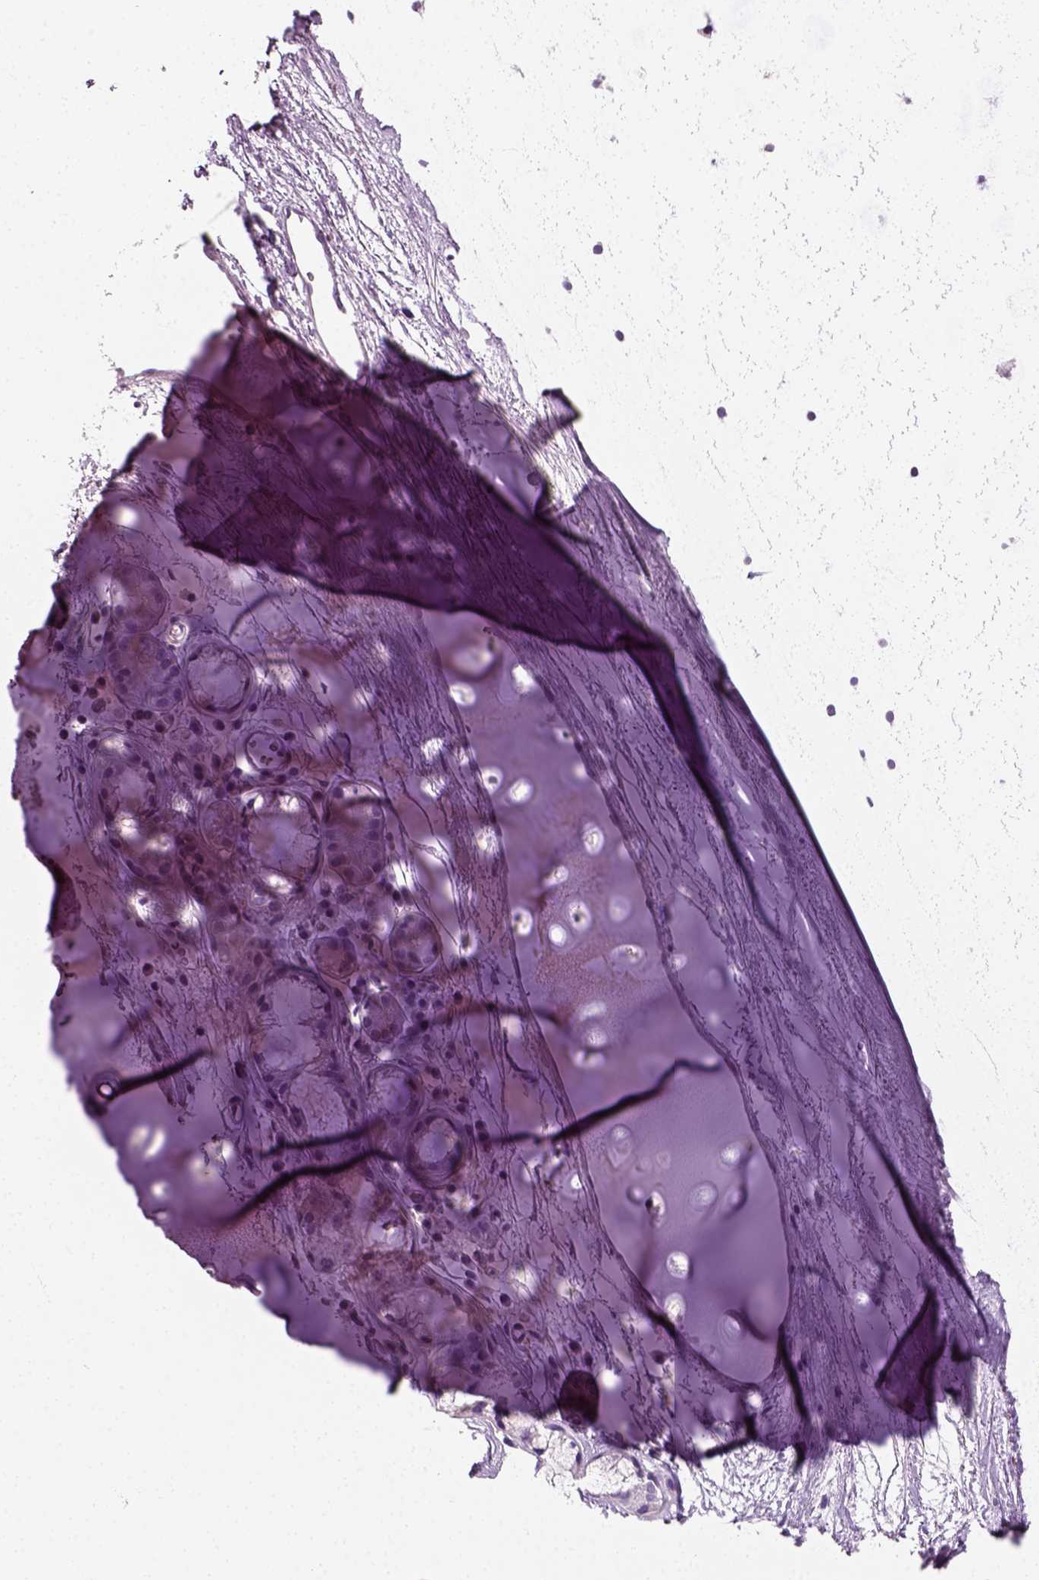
{"staining": {"intensity": "negative", "quantity": "none", "location": "none"}, "tissue": "soft tissue", "cell_type": "Chondrocytes", "image_type": "normal", "snomed": [{"axis": "morphology", "description": "Normal tissue, NOS"}, {"axis": "topography", "description": "Cartilage tissue"}, {"axis": "topography", "description": "Bronchus"}], "caption": "Immunohistochemistry (IHC) image of benign soft tissue: human soft tissue stained with DAB shows no significant protein staining in chondrocytes. (DAB IHC visualized using brightfield microscopy, high magnification).", "gene": "SPATA31E1", "patient": {"sex": "male", "age": 58}}